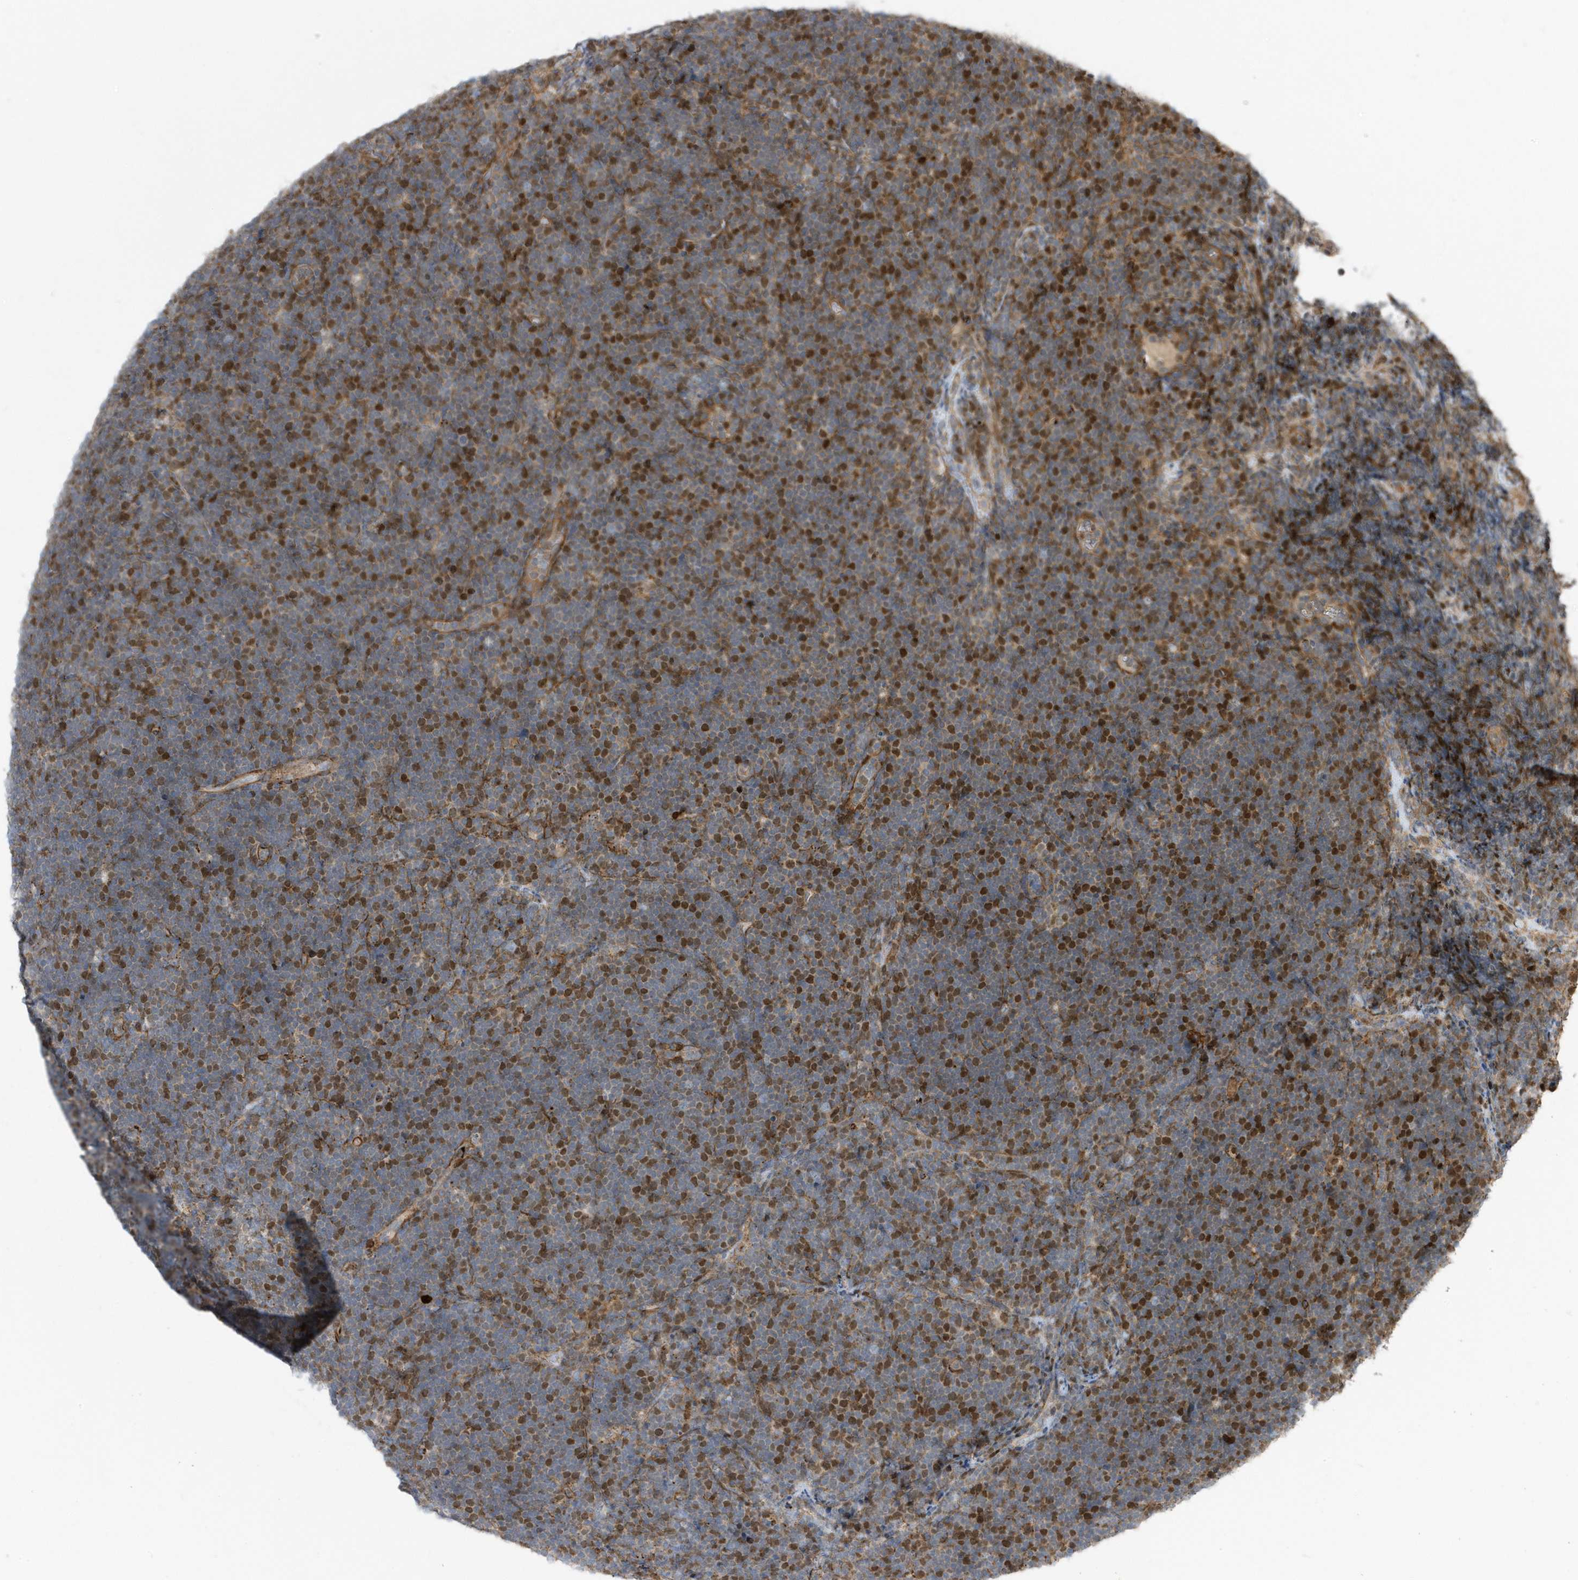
{"staining": {"intensity": "moderate", "quantity": "25%-75%", "location": "cytoplasmic/membranous,nuclear"}, "tissue": "lymphoma", "cell_type": "Tumor cells", "image_type": "cancer", "snomed": [{"axis": "morphology", "description": "Malignant lymphoma, non-Hodgkin's type, High grade"}, {"axis": "topography", "description": "Lymph node"}], "caption": "Immunohistochemical staining of malignant lymphoma, non-Hodgkin's type (high-grade) shows medium levels of moderate cytoplasmic/membranous and nuclear staining in approximately 25%-75% of tumor cells.", "gene": "HRH4", "patient": {"sex": "male", "age": 13}}